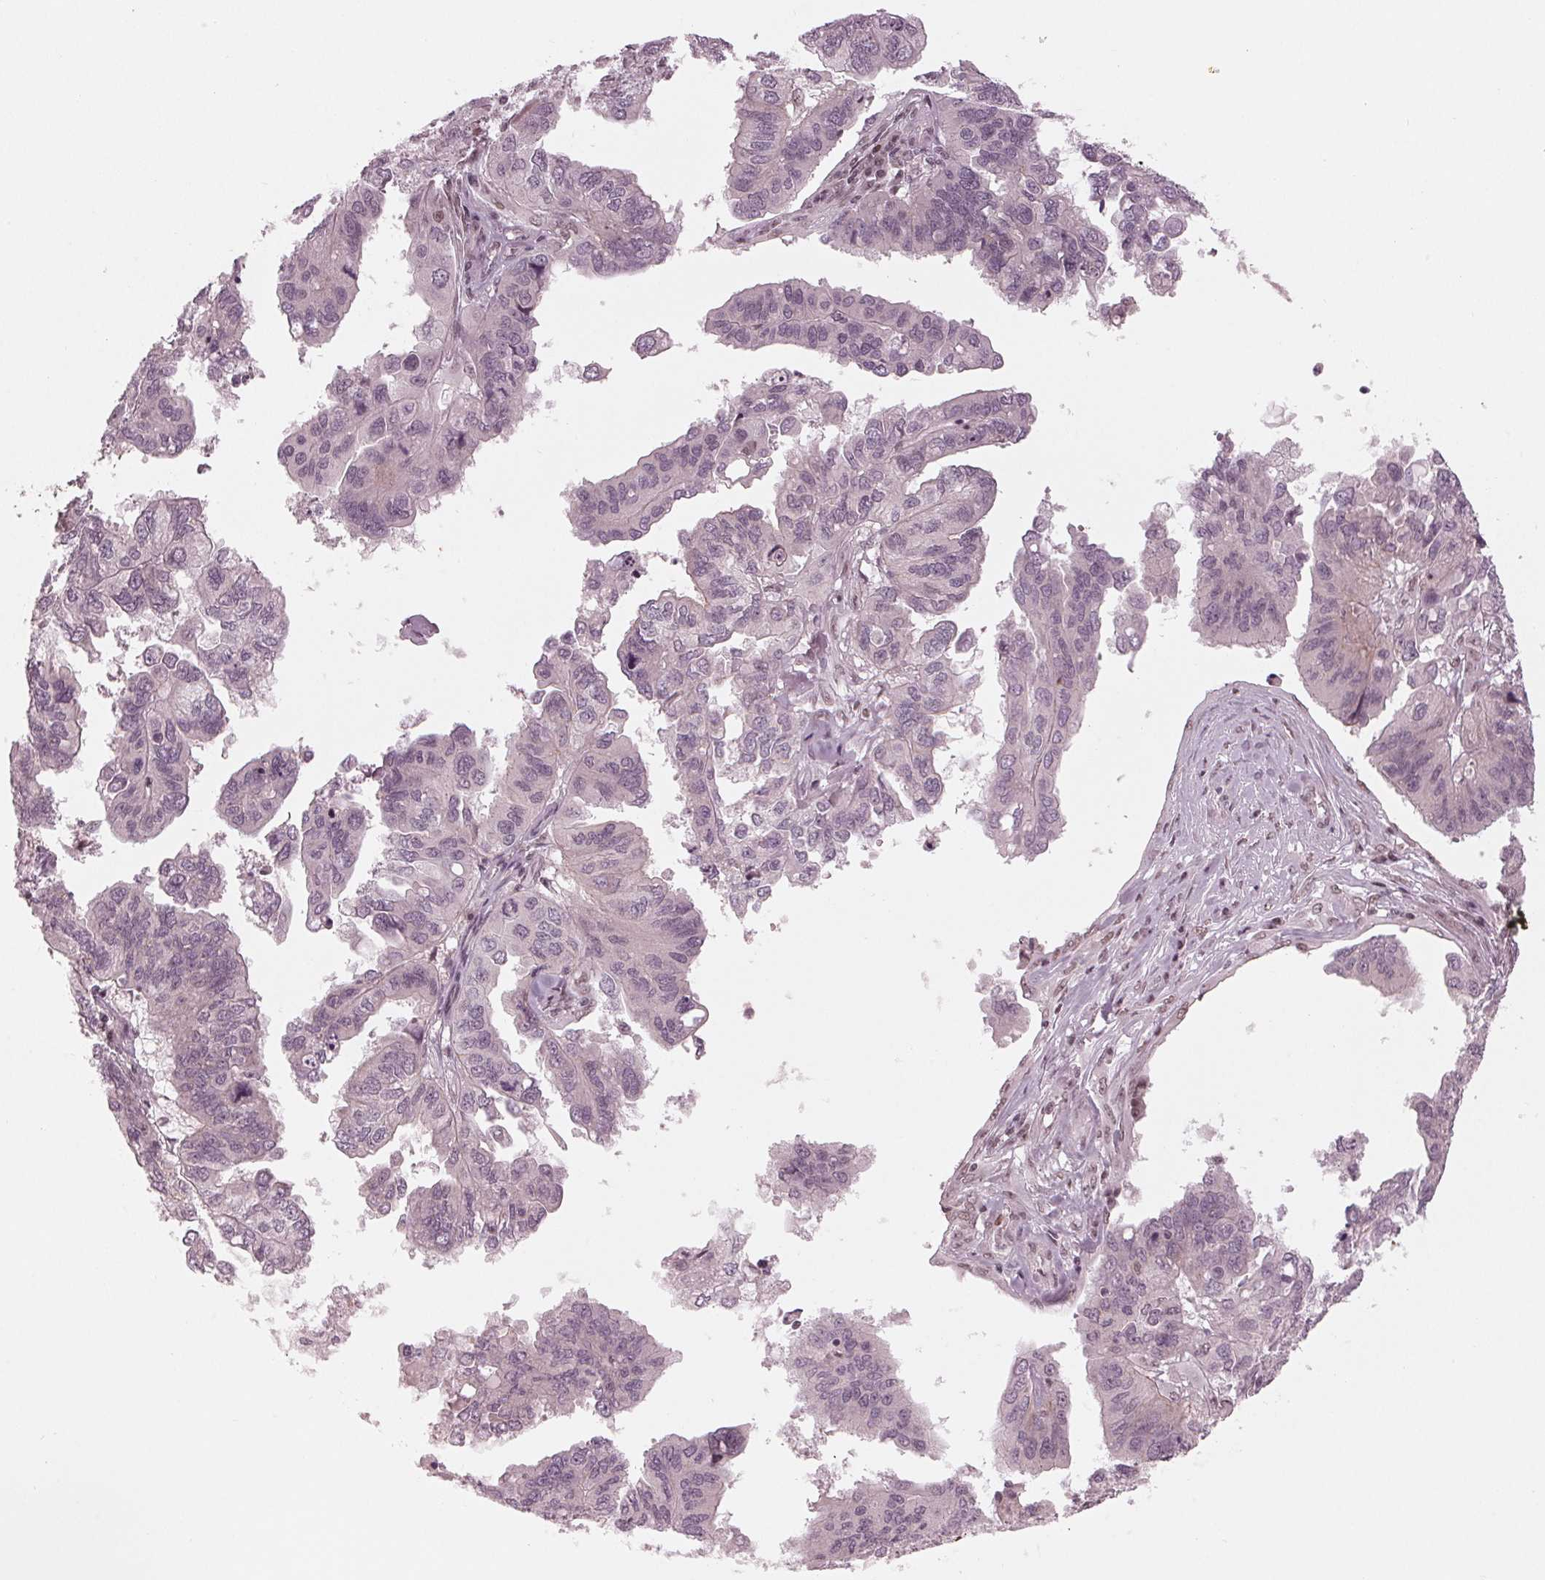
{"staining": {"intensity": "negative", "quantity": "none", "location": "none"}, "tissue": "ovarian cancer", "cell_type": "Tumor cells", "image_type": "cancer", "snomed": [{"axis": "morphology", "description": "Cystadenocarcinoma, serous, NOS"}, {"axis": "topography", "description": "Ovary"}], "caption": "Image shows no protein expression in tumor cells of serous cystadenocarcinoma (ovarian) tissue.", "gene": "DNMT3L", "patient": {"sex": "female", "age": 79}}